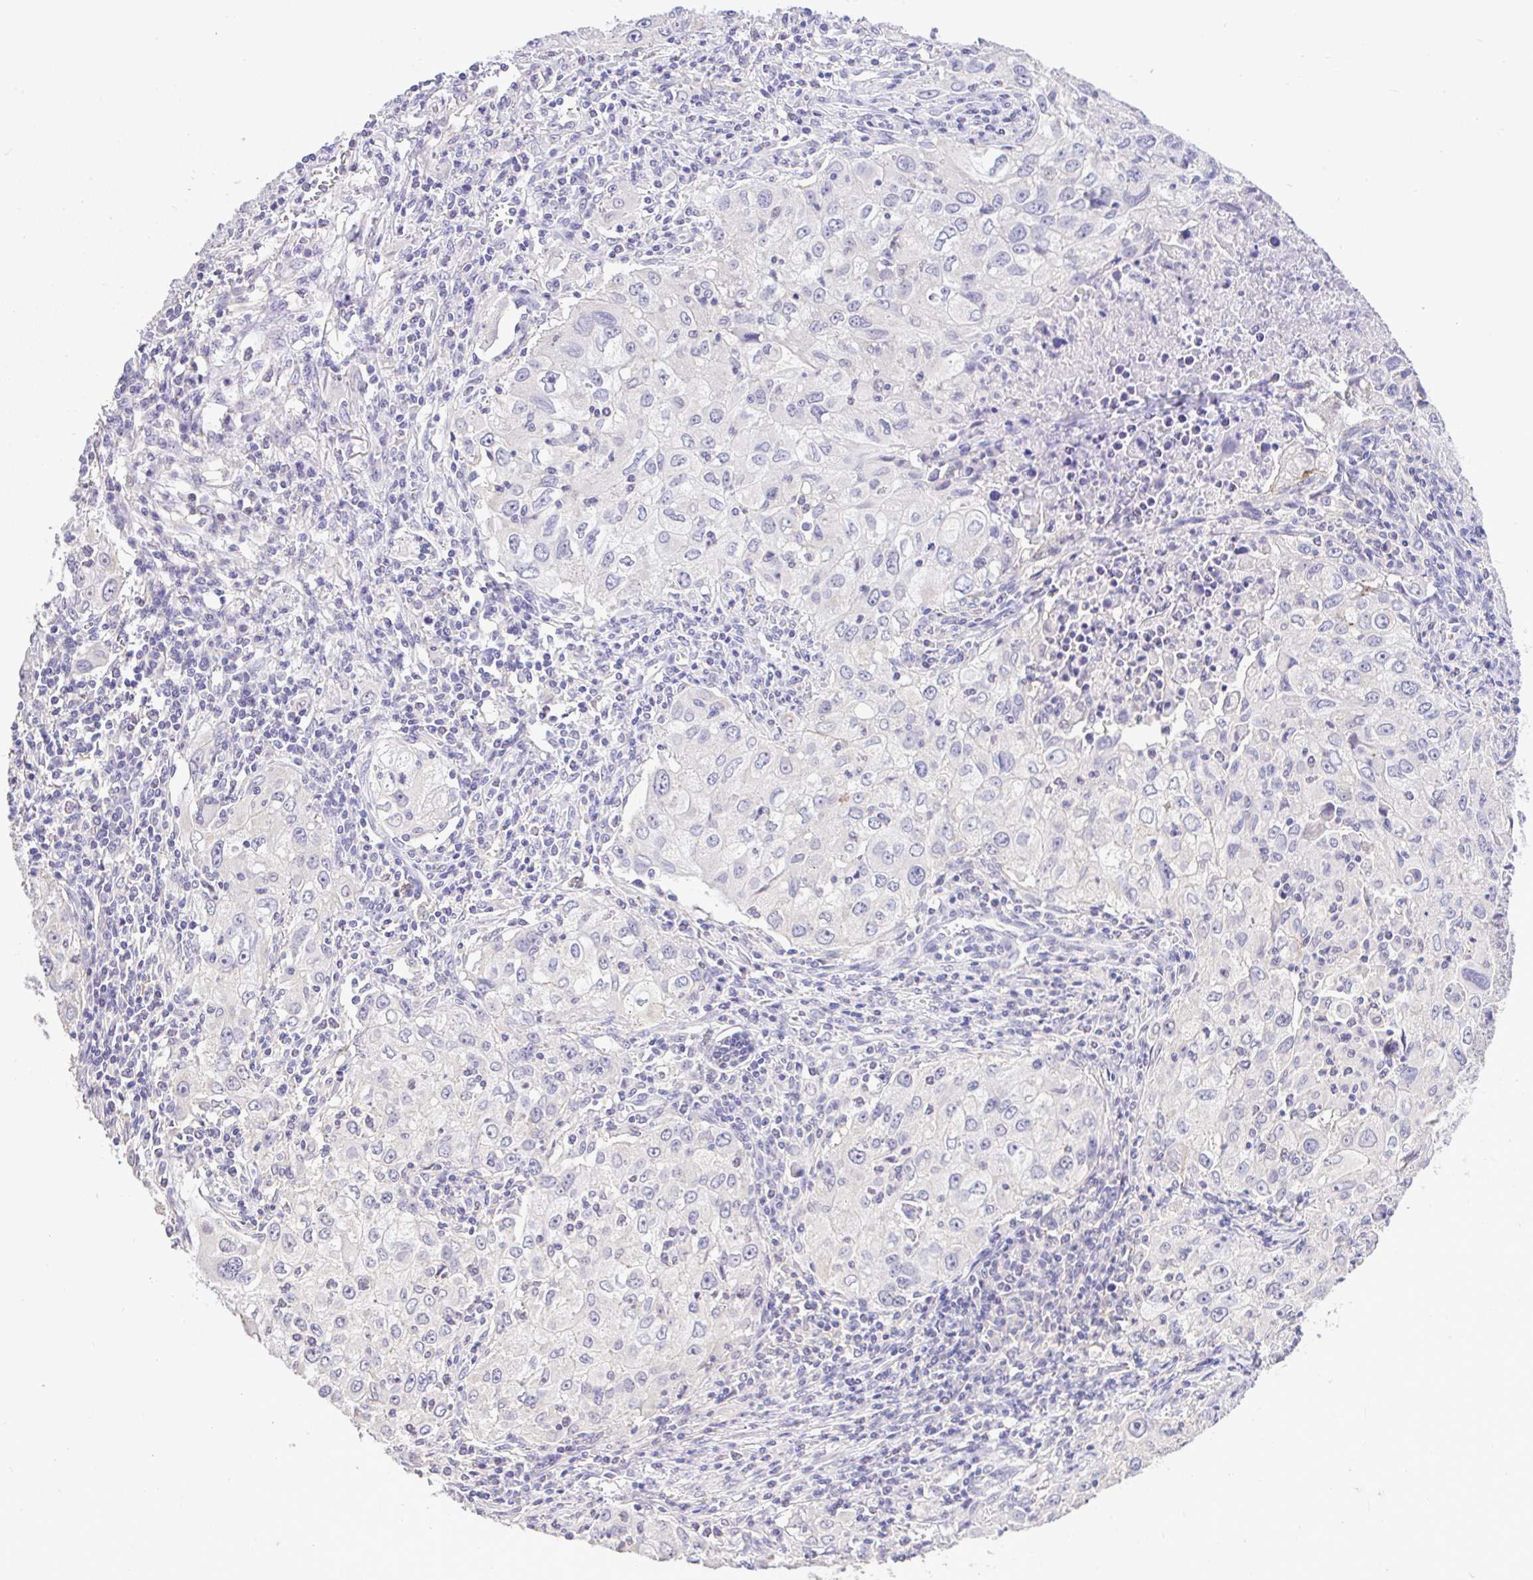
{"staining": {"intensity": "negative", "quantity": "none", "location": "none"}, "tissue": "lung cancer", "cell_type": "Tumor cells", "image_type": "cancer", "snomed": [{"axis": "morphology", "description": "Adenocarcinoma, NOS"}, {"axis": "morphology", "description": "Adenocarcinoma, metastatic, NOS"}, {"axis": "topography", "description": "Lymph node"}, {"axis": "topography", "description": "Lung"}], "caption": "The IHC photomicrograph has no significant staining in tumor cells of lung adenocarcinoma tissue.", "gene": "CTU1", "patient": {"sex": "female", "age": 42}}